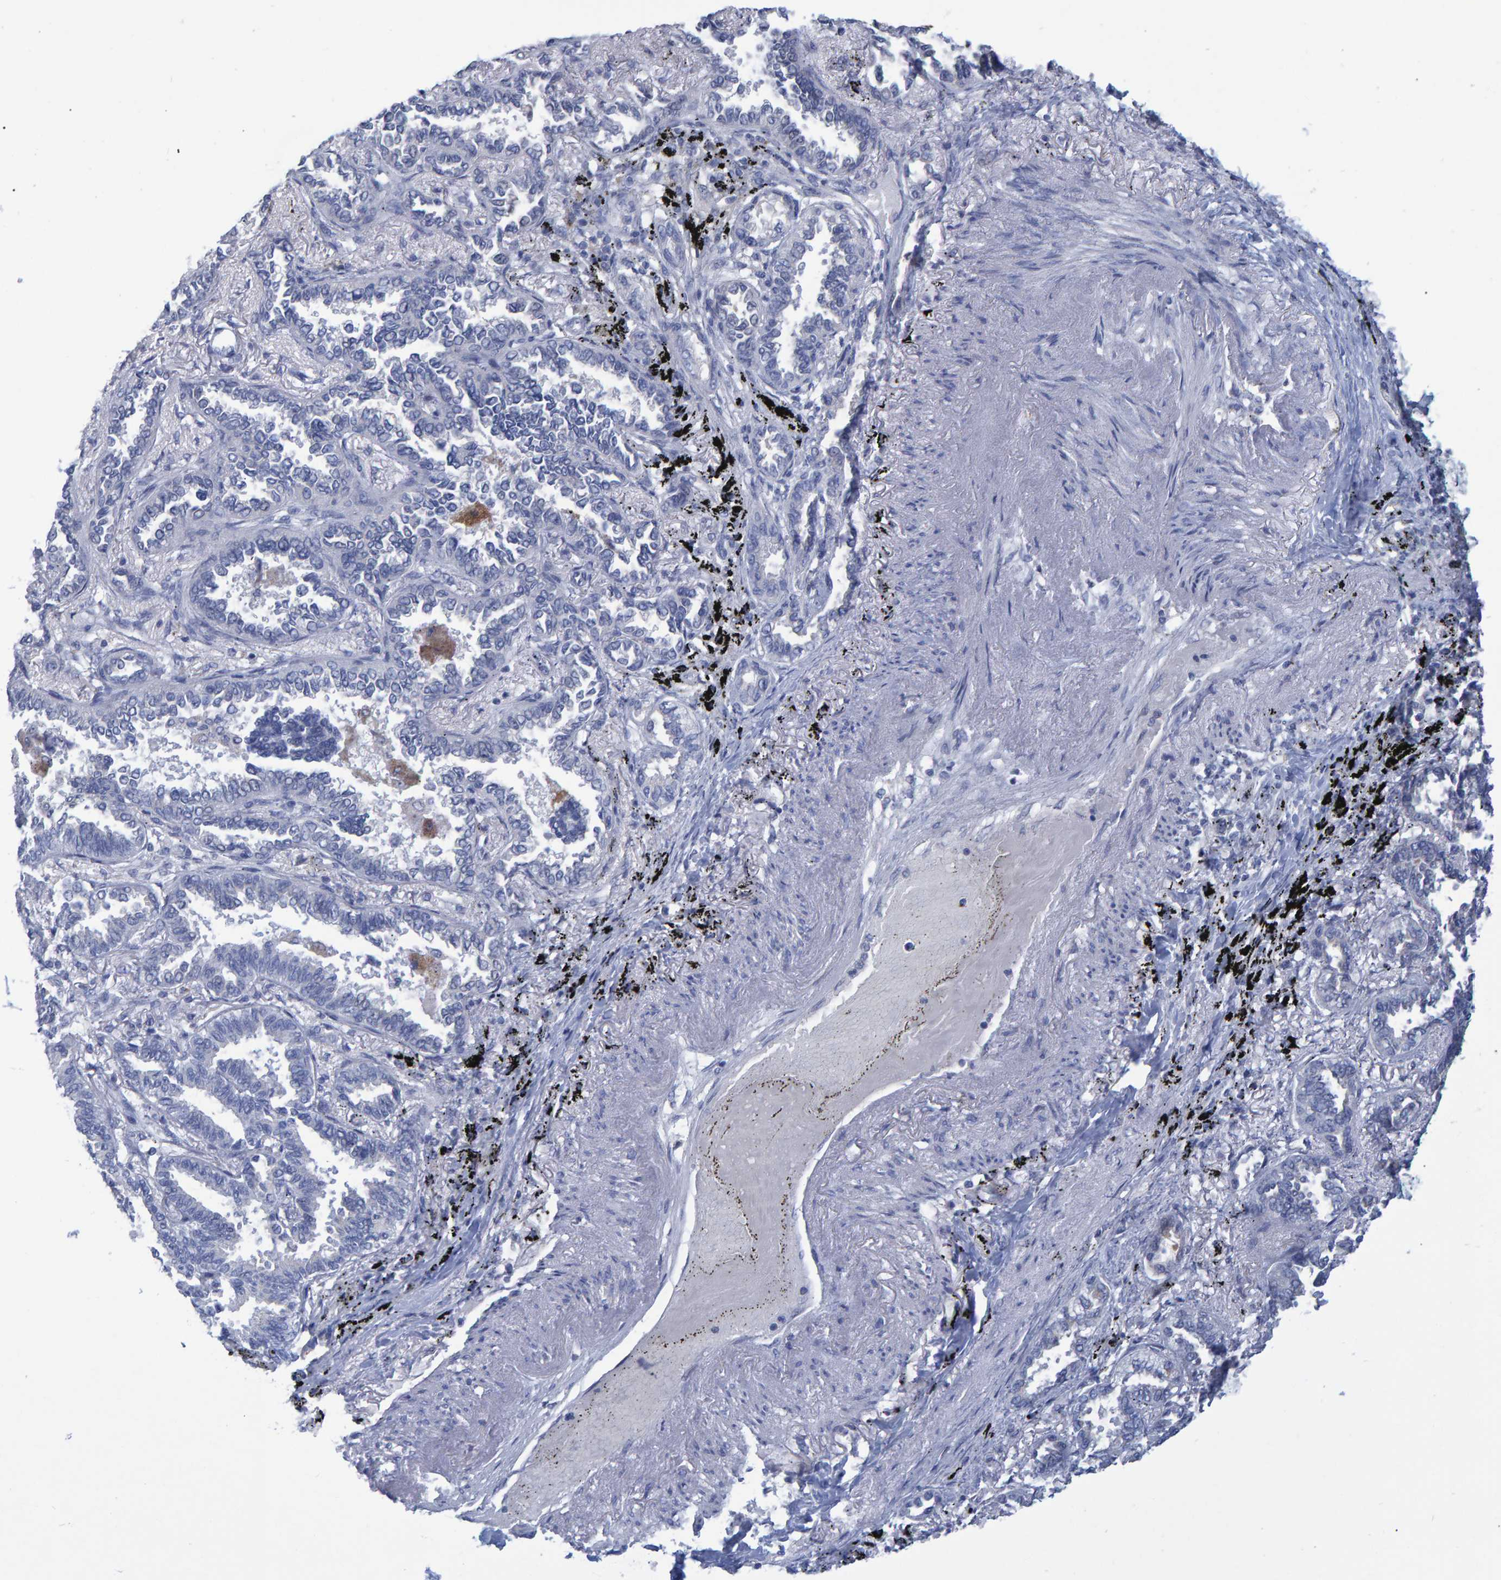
{"staining": {"intensity": "negative", "quantity": "none", "location": "none"}, "tissue": "lung cancer", "cell_type": "Tumor cells", "image_type": "cancer", "snomed": [{"axis": "morphology", "description": "Adenocarcinoma, NOS"}, {"axis": "topography", "description": "Lung"}], "caption": "Tumor cells are negative for brown protein staining in lung cancer (adenocarcinoma).", "gene": "PROCA1", "patient": {"sex": "male", "age": 59}}